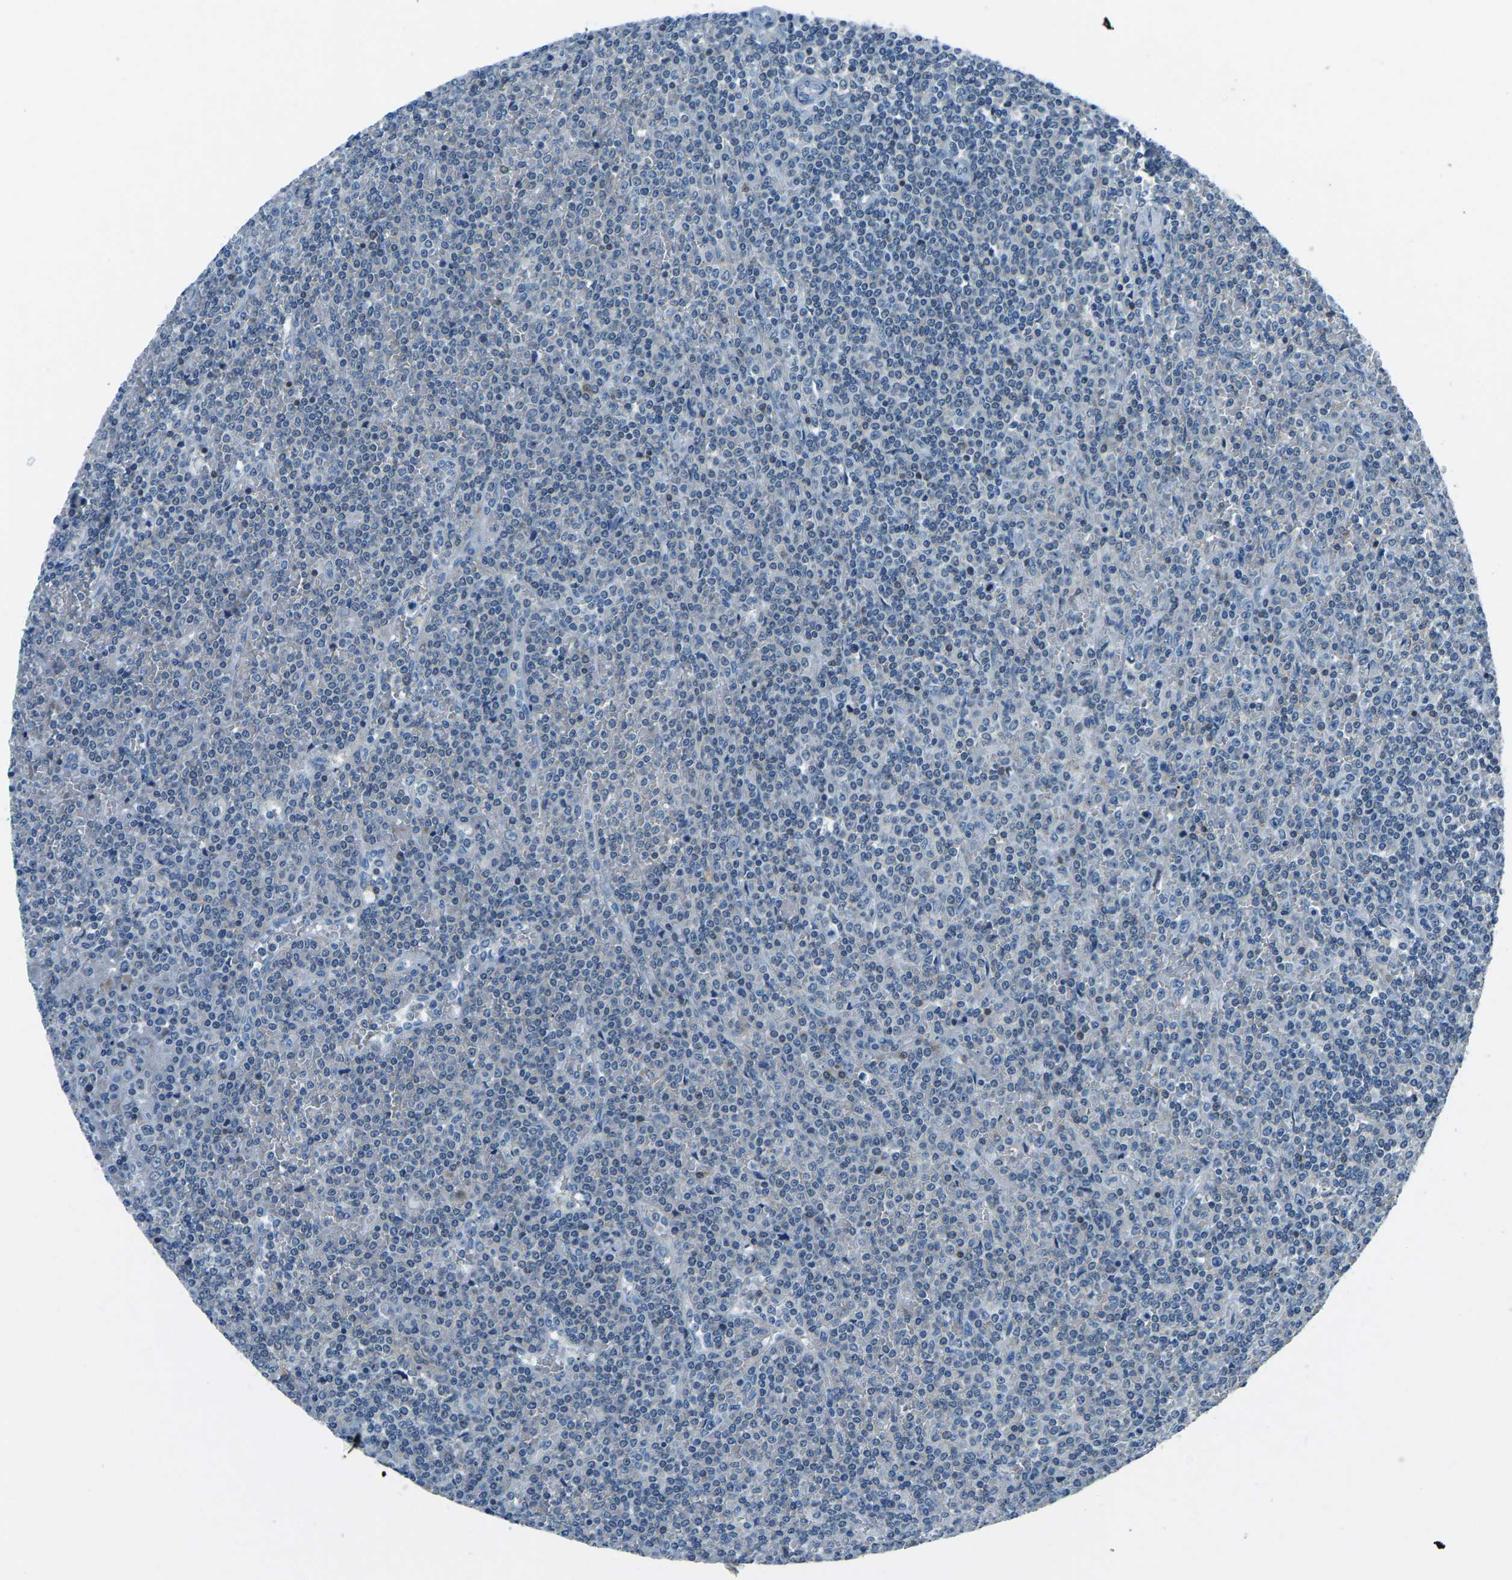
{"staining": {"intensity": "negative", "quantity": "none", "location": "none"}, "tissue": "lymphoma", "cell_type": "Tumor cells", "image_type": "cancer", "snomed": [{"axis": "morphology", "description": "Malignant lymphoma, non-Hodgkin's type, Low grade"}, {"axis": "topography", "description": "Spleen"}], "caption": "An immunohistochemistry (IHC) micrograph of lymphoma is shown. There is no staining in tumor cells of lymphoma. (DAB (3,3'-diaminobenzidine) IHC visualized using brightfield microscopy, high magnification).", "gene": "XIRP1", "patient": {"sex": "female", "age": 19}}